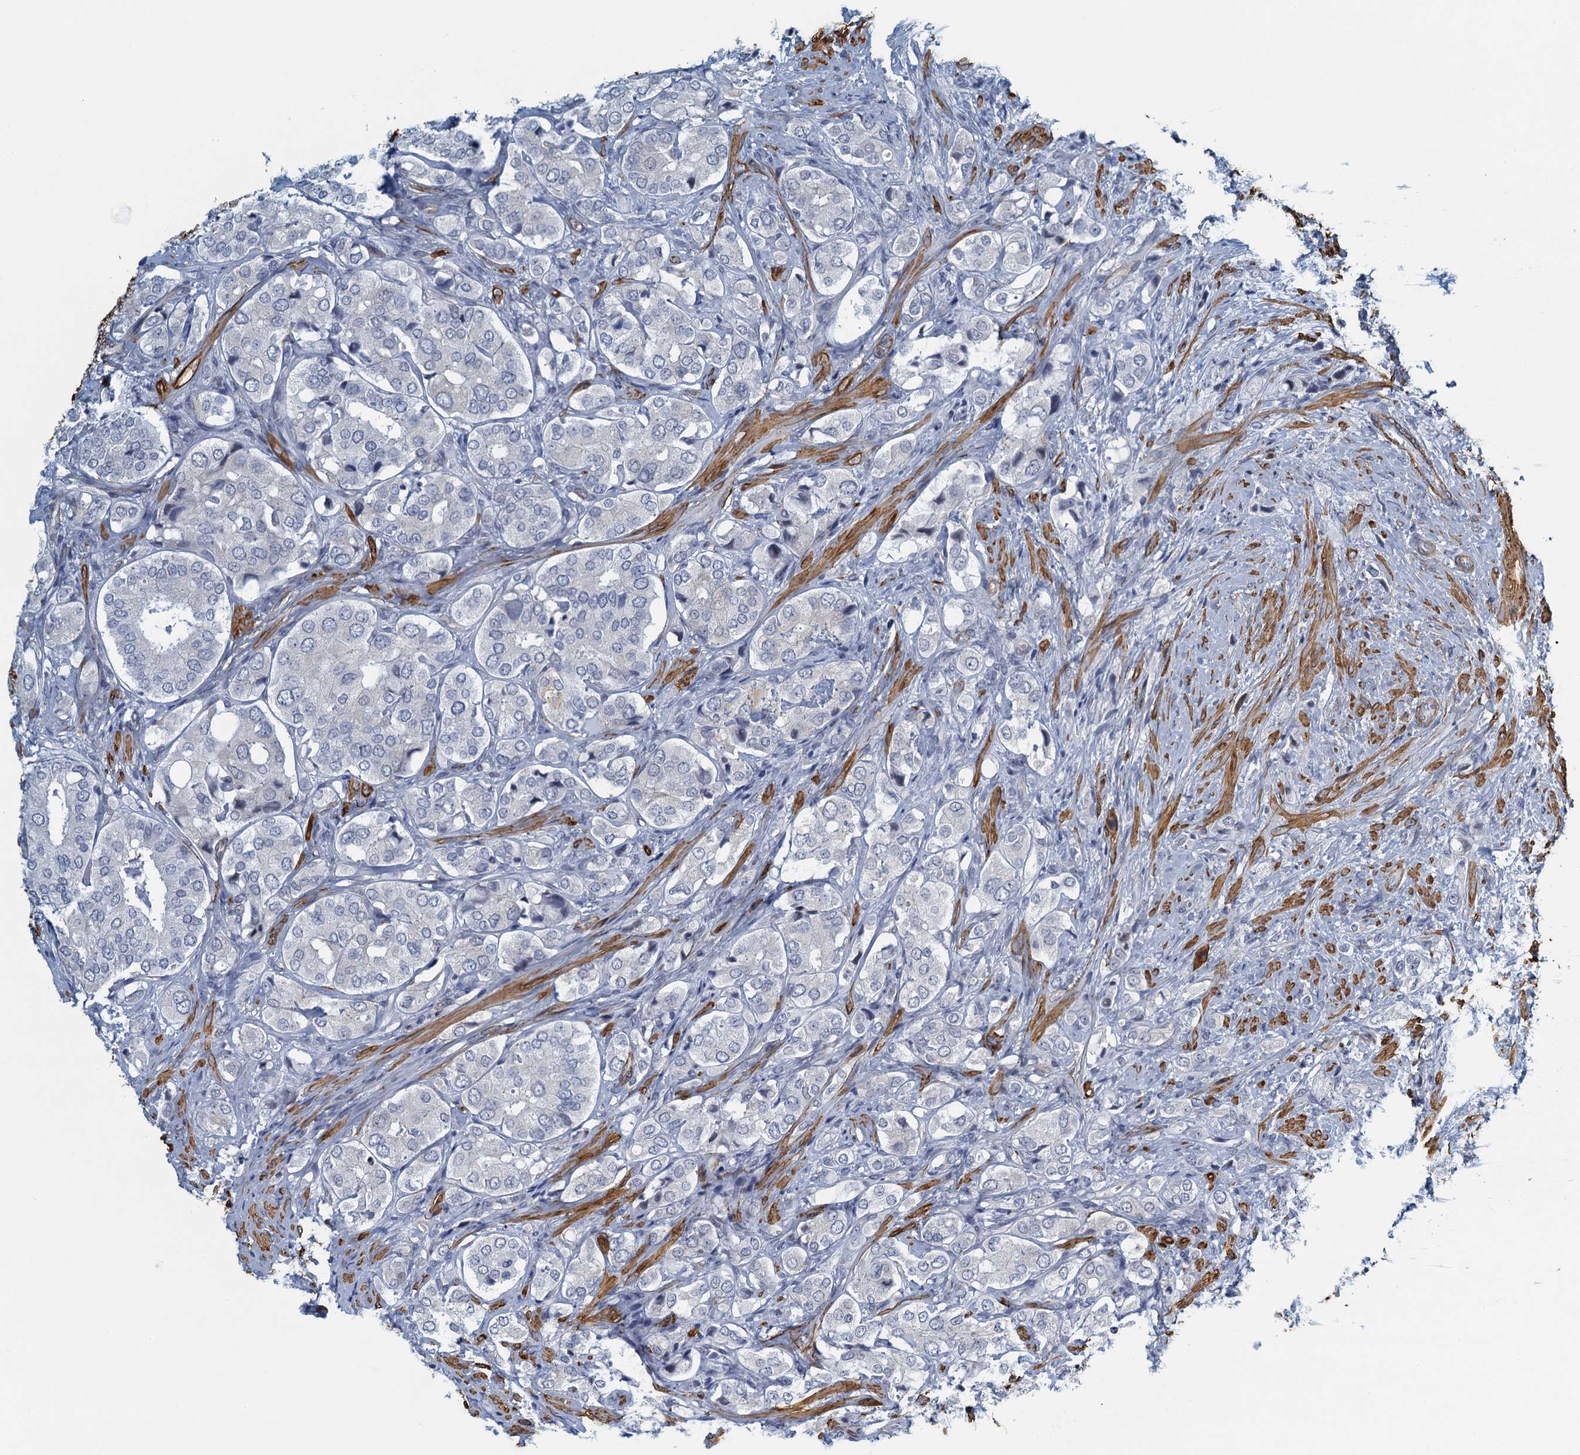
{"staining": {"intensity": "negative", "quantity": "none", "location": "none"}, "tissue": "prostate cancer", "cell_type": "Tumor cells", "image_type": "cancer", "snomed": [{"axis": "morphology", "description": "Adenocarcinoma, High grade"}, {"axis": "topography", "description": "Prostate"}], "caption": "Tumor cells show no significant protein expression in prostate cancer.", "gene": "ALG2", "patient": {"sex": "male", "age": 65}}